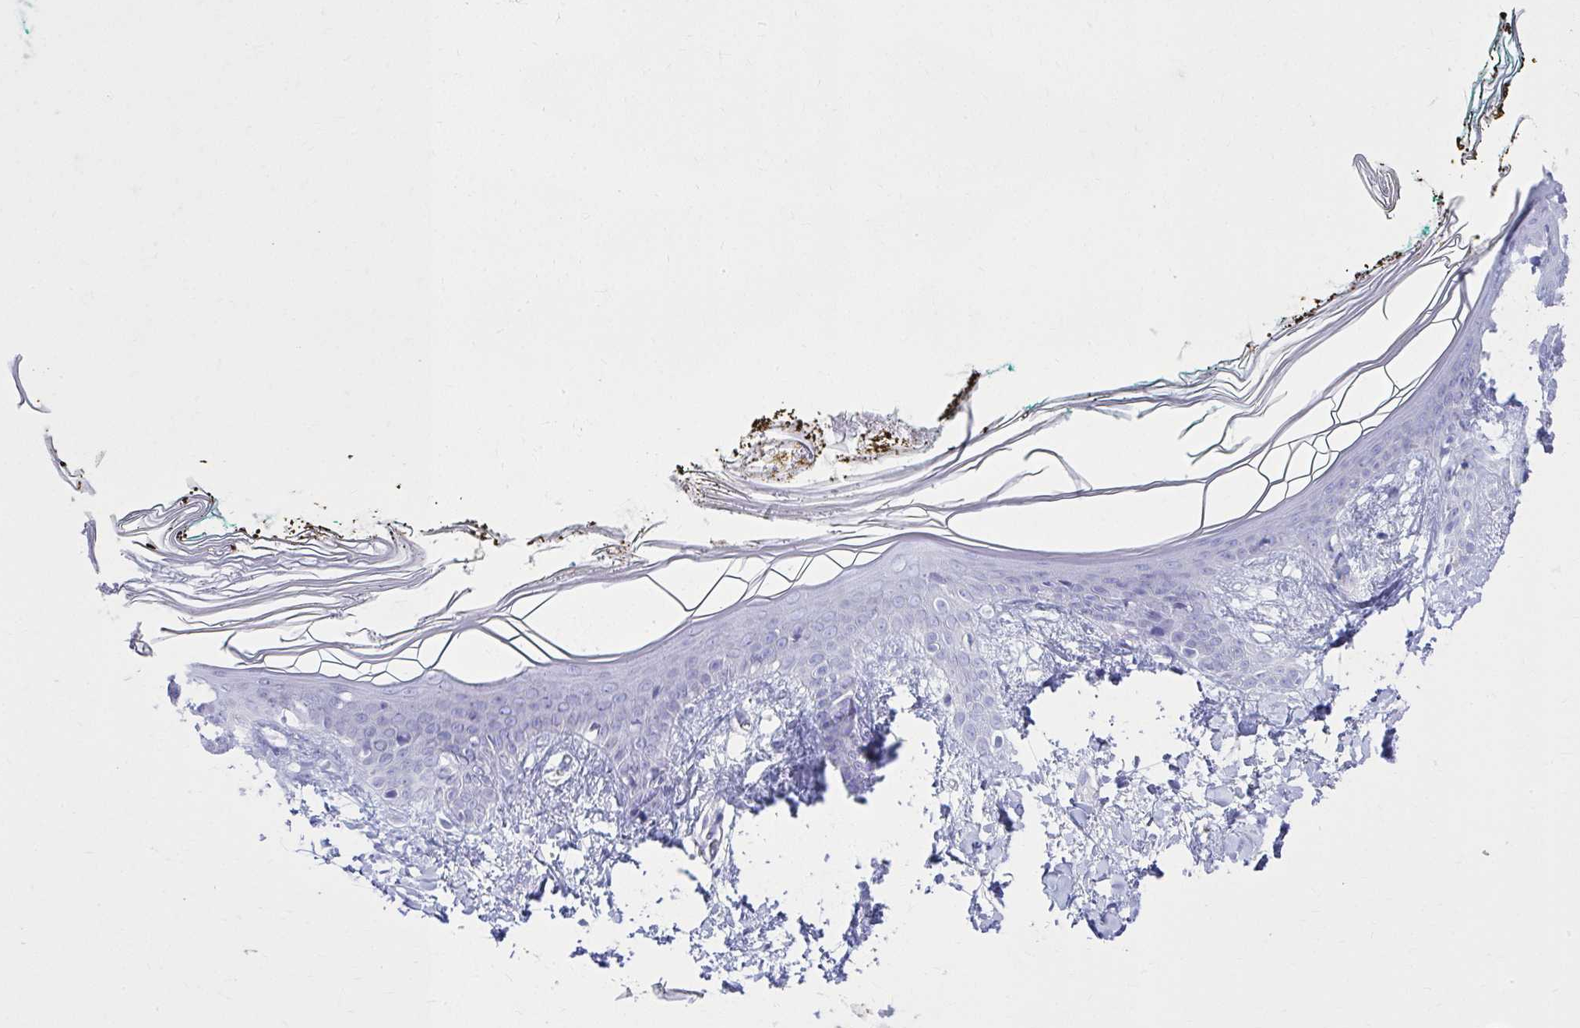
{"staining": {"intensity": "negative", "quantity": "none", "location": "none"}, "tissue": "skin", "cell_type": "Fibroblasts", "image_type": "normal", "snomed": [{"axis": "morphology", "description": "Normal tissue, NOS"}, {"axis": "topography", "description": "Skin"}], "caption": "Immunohistochemical staining of normal skin displays no significant positivity in fibroblasts. (Stains: DAB immunohistochemistry with hematoxylin counter stain, Microscopy: brightfield microscopy at high magnification).", "gene": "ATP4B", "patient": {"sex": "female", "age": 34}}